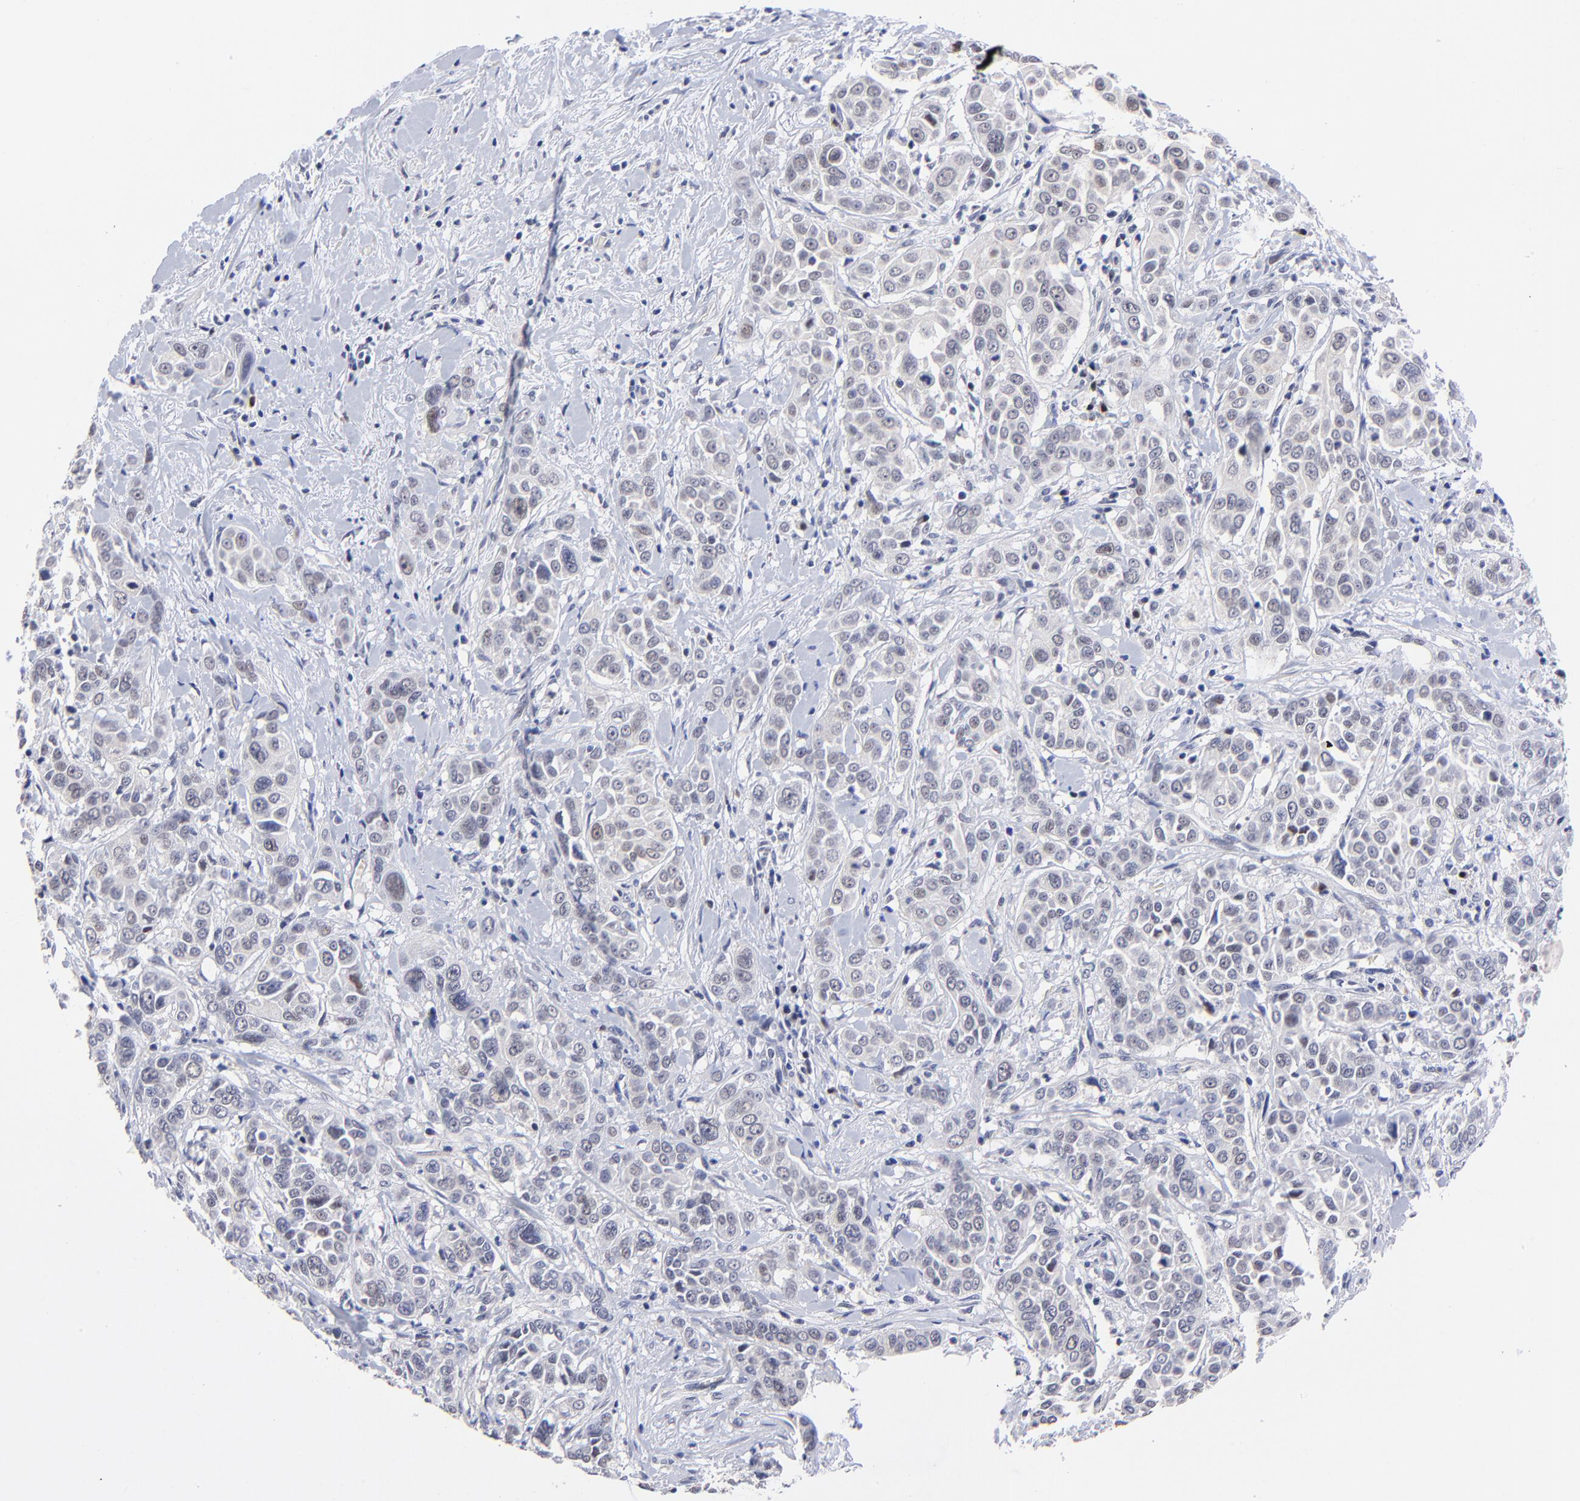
{"staining": {"intensity": "negative", "quantity": "none", "location": "none"}, "tissue": "pancreatic cancer", "cell_type": "Tumor cells", "image_type": "cancer", "snomed": [{"axis": "morphology", "description": "Adenocarcinoma, NOS"}, {"axis": "topography", "description": "Pancreas"}], "caption": "The image displays no staining of tumor cells in adenocarcinoma (pancreatic). (DAB immunohistochemistry with hematoxylin counter stain).", "gene": "ZNF155", "patient": {"sex": "female", "age": 52}}